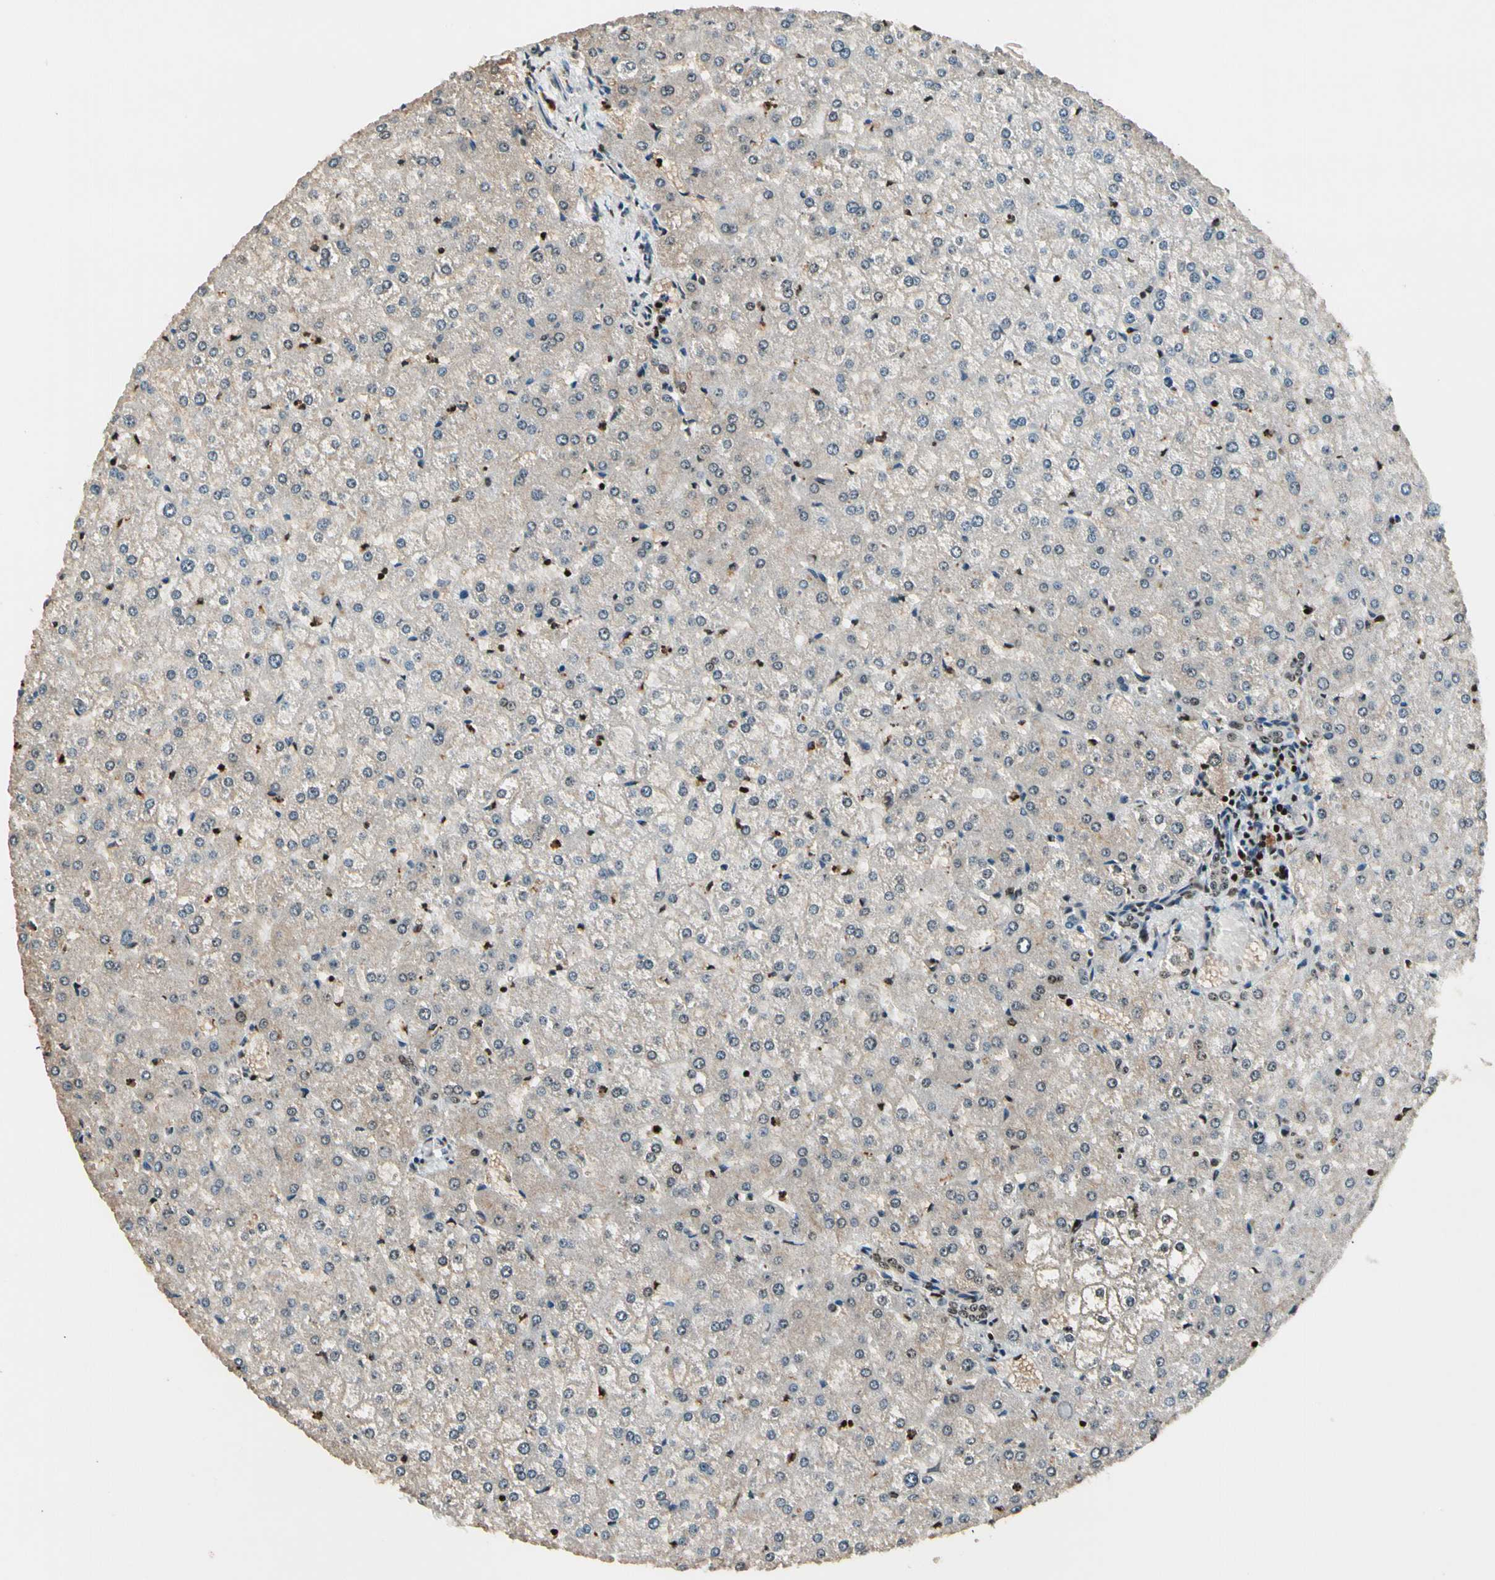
{"staining": {"intensity": "weak", "quantity": "25%-75%", "location": "cytoplasmic/membranous,nuclear"}, "tissue": "liver", "cell_type": "Cholangiocytes", "image_type": "normal", "snomed": [{"axis": "morphology", "description": "Normal tissue, NOS"}, {"axis": "topography", "description": "Liver"}], "caption": "Immunohistochemical staining of unremarkable human liver shows weak cytoplasmic/membranous,nuclear protein positivity in about 25%-75% of cholangiocytes.", "gene": "TSHZ3", "patient": {"sex": "female", "age": 32}}